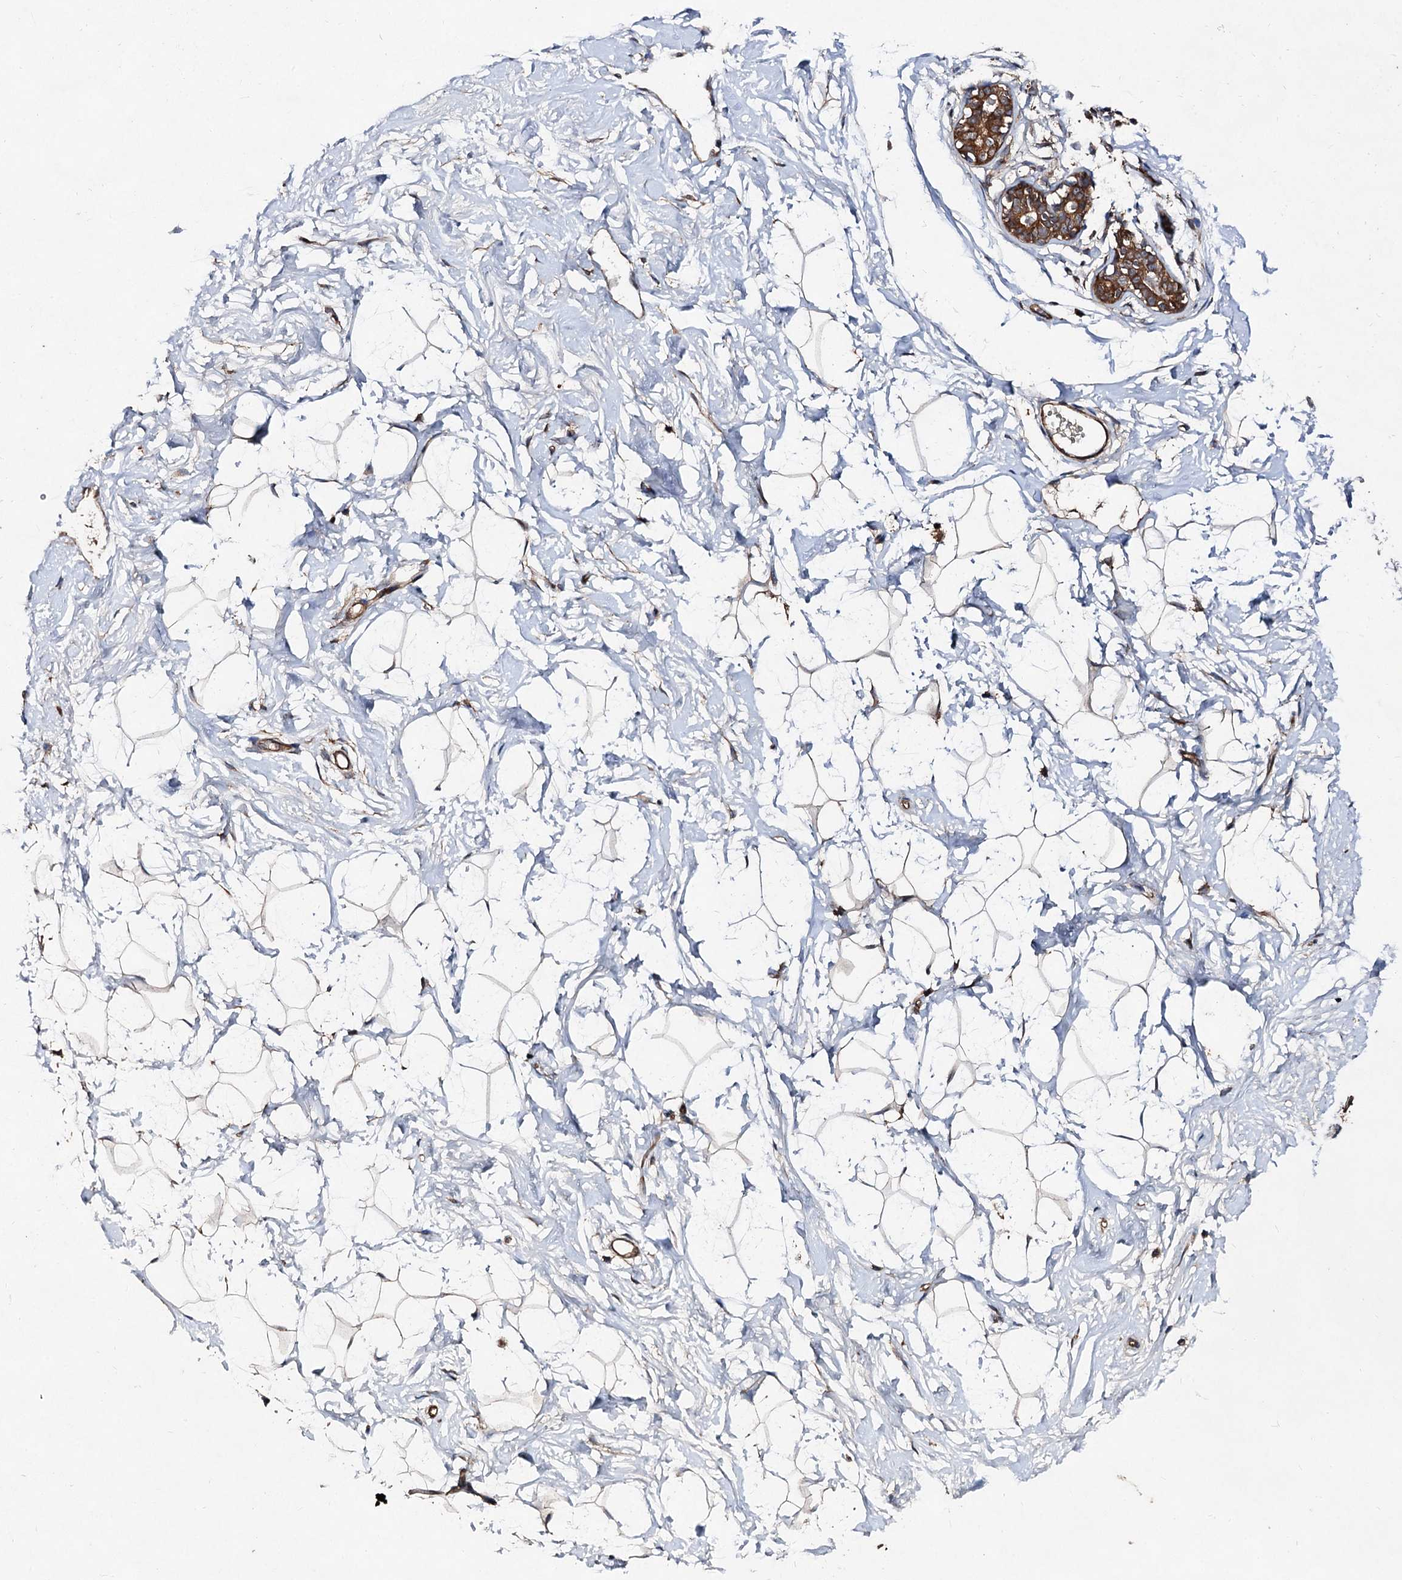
{"staining": {"intensity": "weak", "quantity": ">75%", "location": "cytoplasmic/membranous"}, "tissue": "breast", "cell_type": "Adipocytes", "image_type": "normal", "snomed": [{"axis": "morphology", "description": "Normal tissue, NOS"}, {"axis": "morphology", "description": "Adenoma, NOS"}, {"axis": "topography", "description": "Breast"}], "caption": "The histopathology image reveals staining of unremarkable breast, revealing weak cytoplasmic/membranous protein expression (brown color) within adipocytes.", "gene": "VPS29", "patient": {"sex": "female", "age": 23}}